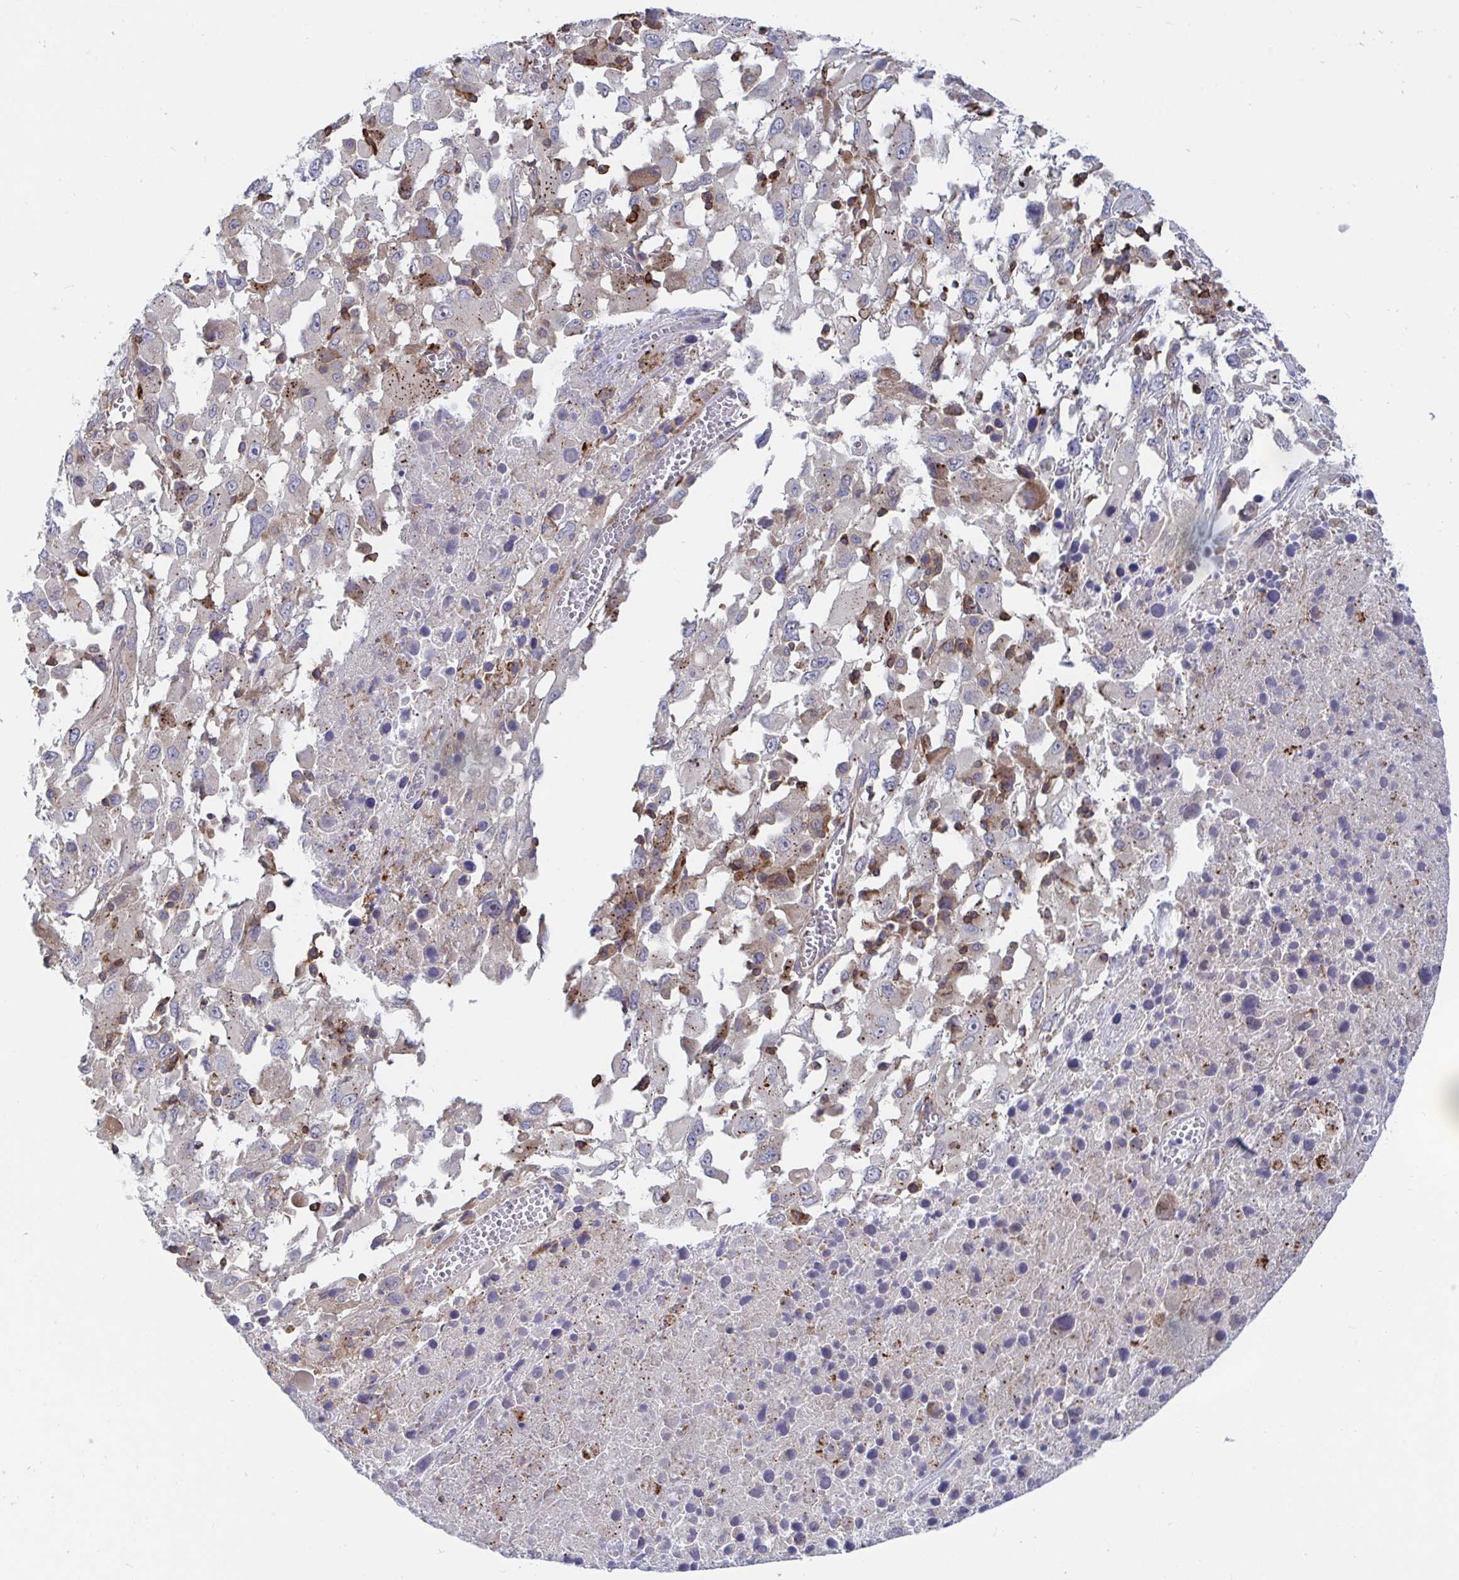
{"staining": {"intensity": "moderate", "quantity": "<25%", "location": "cytoplasmic/membranous"}, "tissue": "melanoma", "cell_type": "Tumor cells", "image_type": "cancer", "snomed": [{"axis": "morphology", "description": "Malignant melanoma, Metastatic site"}, {"axis": "topography", "description": "Soft tissue"}], "caption": "There is low levels of moderate cytoplasmic/membranous positivity in tumor cells of malignant melanoma (metastatic site), as demonstrated by immunohistochemical staining (brown color).", "gene": "FRMD3", "patient": {"sex": "male", "age": 50}}